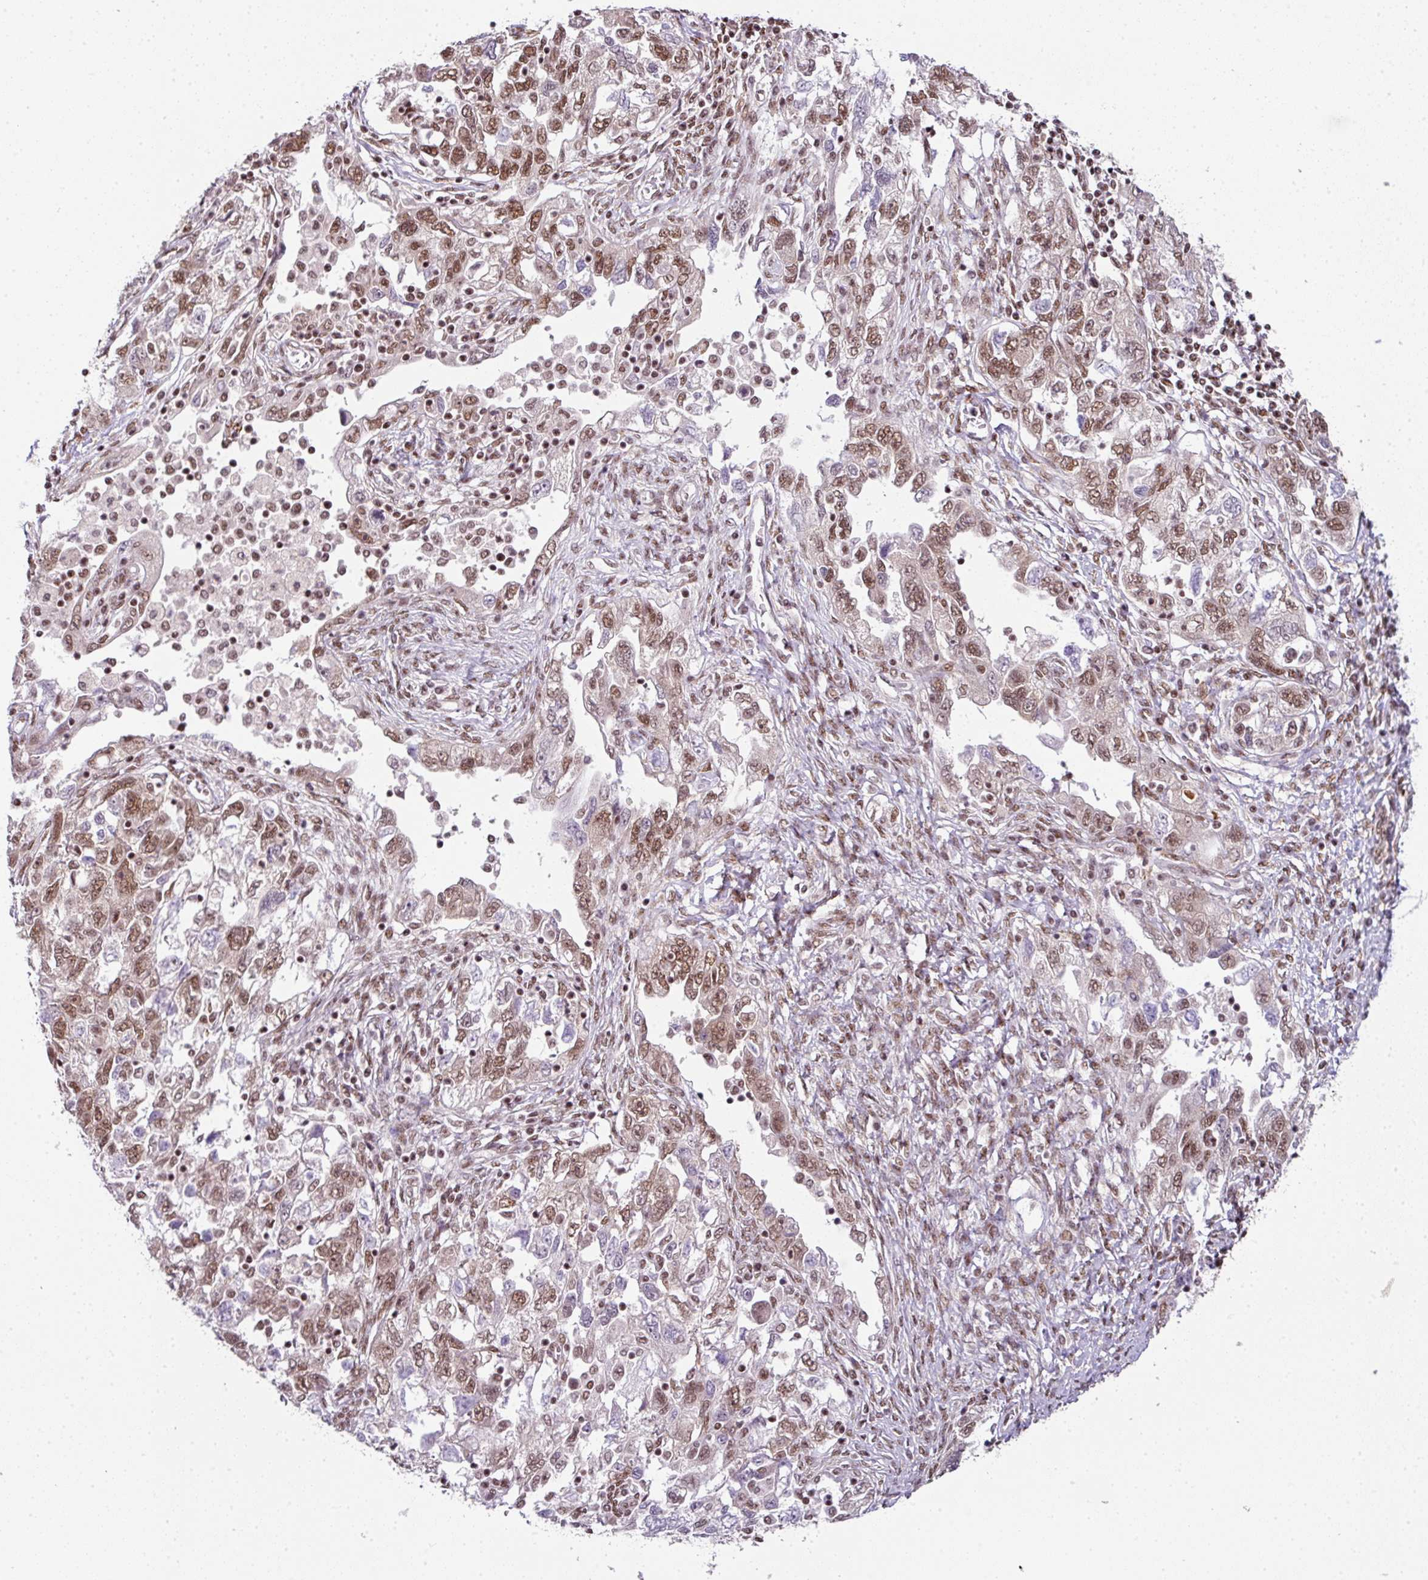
{"staining": {"intensity": "moderate", "quantity": ">75%", "location": "nuclear"}, "tissue": "ovarian cancer", "cell_type": "Tumor cells", "image_type": "cancer", "snomed": [{"axis": "morphology", "description": "Carcinoma, NOS"}, {"axis": "morphology", "description": "Cystadenocarcinoma, serous, NOS"}, {"axis": "topography", "description": "Ovary"}], "caption": "This image displays immunohistochemistry (IHC) staining of ovarian cancer, with medium moderate nuclear positivity in about >75% of tumor cells.", "gene": "NFYA", "patient": {"sex": "female", "age": 69}}